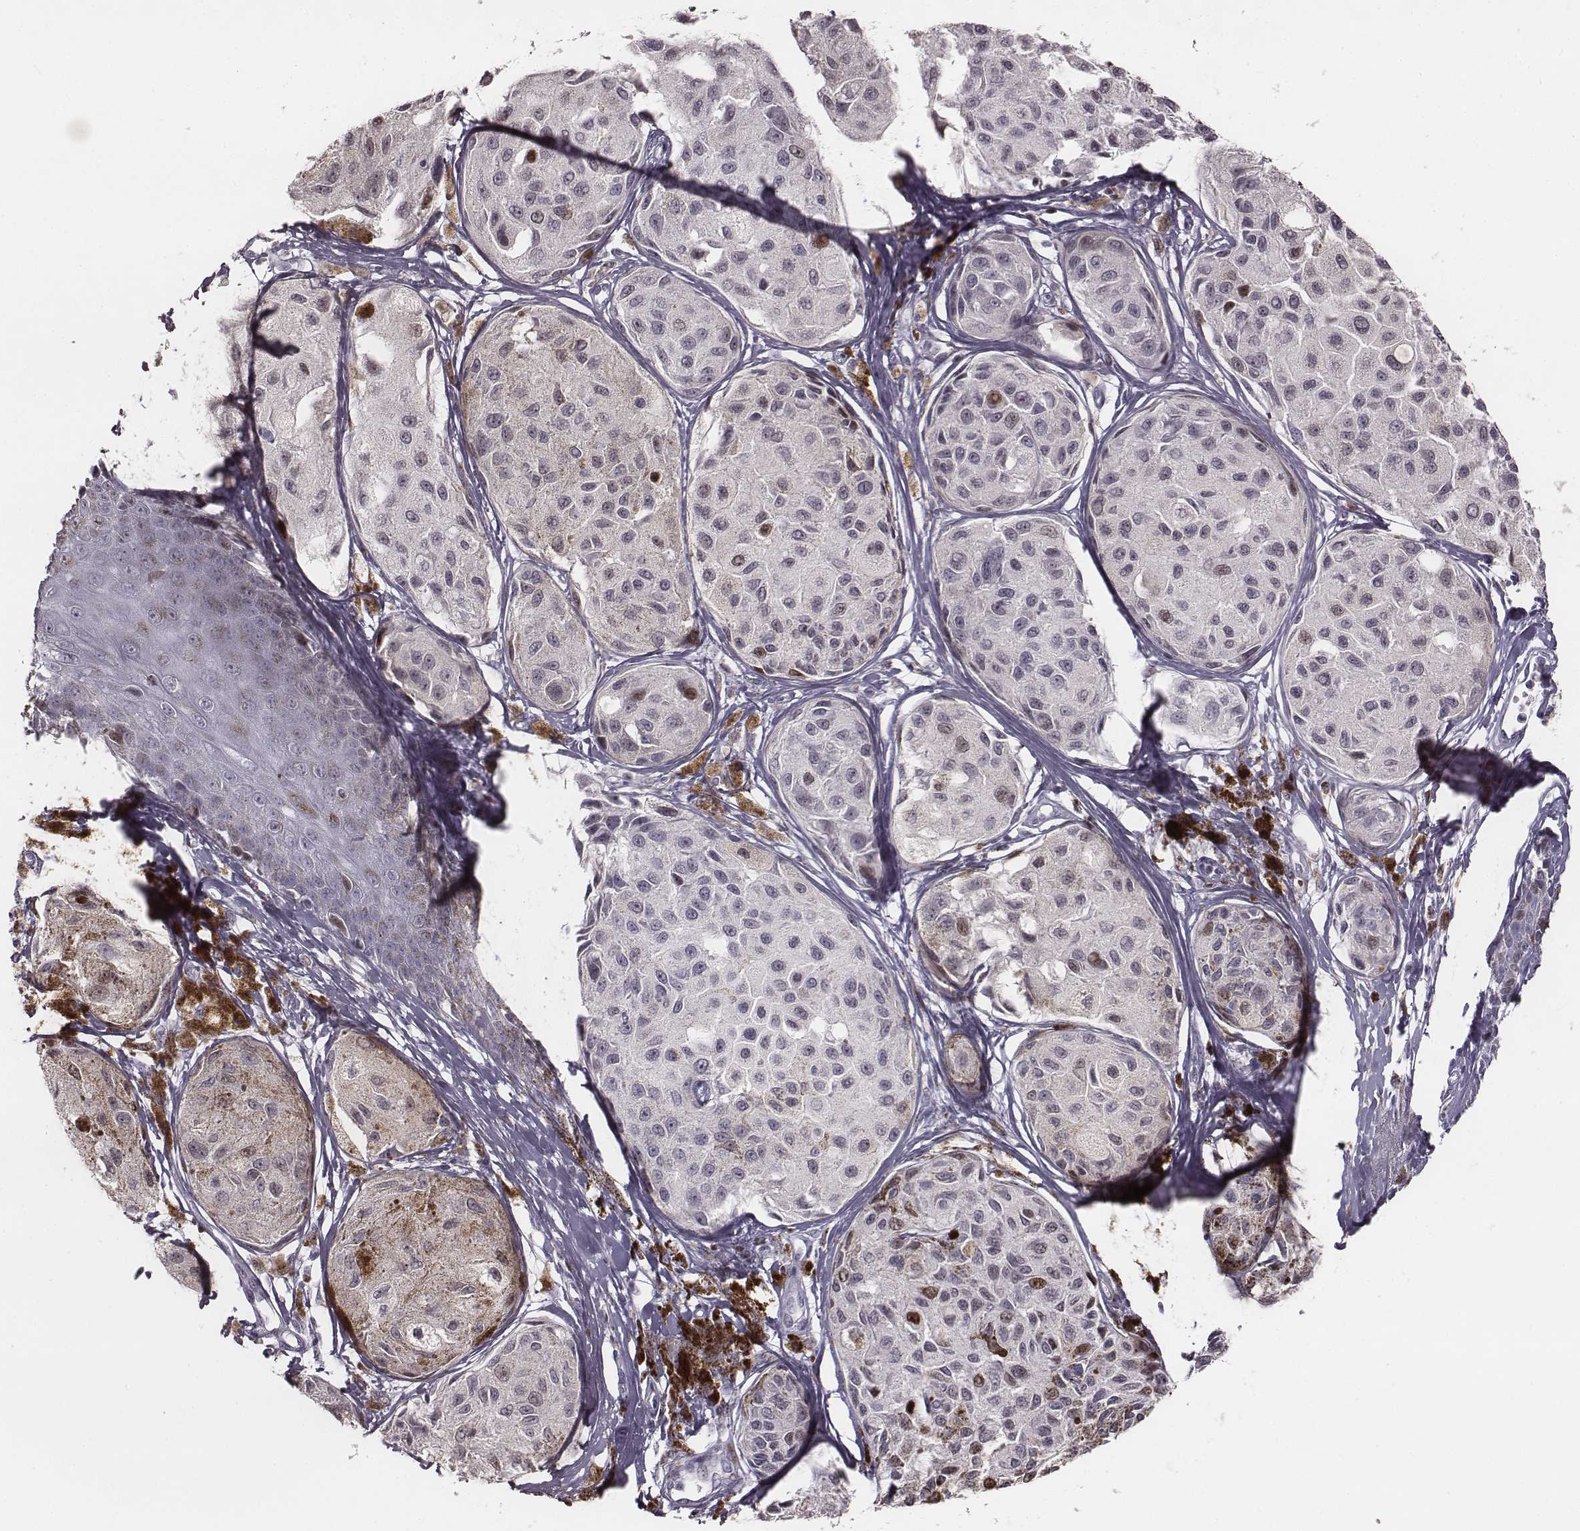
{"staining": {"intensity": "weak", "quantity": "<25%", "location": "nuclear"}, "tissue": "melanoma", "cell_type": "Tumor cells", "image_type": "cancer", "snomed": [{"axis": "morphology", "description": "Malignant melanoma, NOS"}, {"axis": "topography", "description": "Skin"}], "caption": "Immunohistochemistry (IHC) of human melanoma exhibits no positivity in tumor cells. (DAB immunohistochemistry with hematoxylin counter stain).", "gene": "NDC1", "patient": {"sex": "female", "age": 38}}